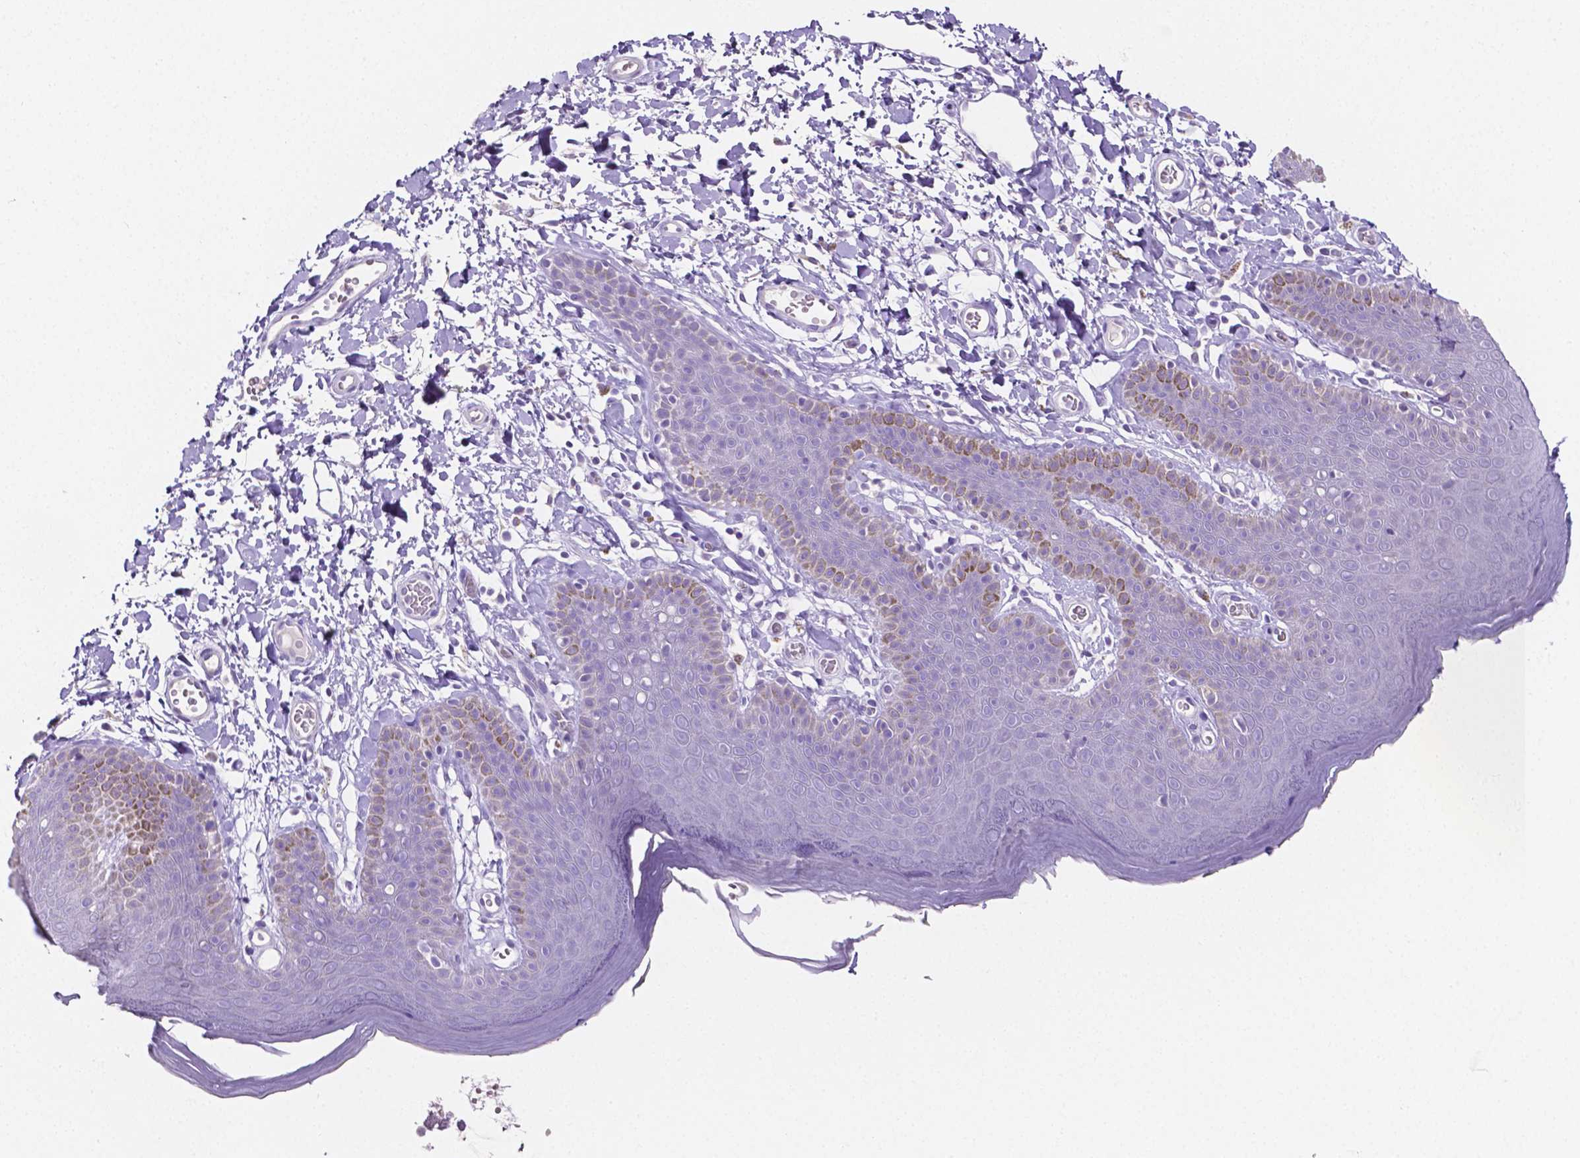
{"staining": {"intensity": "negative", "quantity": "none", "location": "none"}, "tissue": "skin", "cell_type": "Epidermal cells", "image_type": "normal", "snomed": [{"axis": "morphology", "description": "Normal tissue, NOS"}, {"axis": "topography", "description": "Anal"}], "caption": "The image demonstrates no significant staining in epidermal cells of skin. (DAB (3,3'-diaminobenzidine) immunohistochemistry (IHC) with hematoxylin counter stain).", "gene": "SLC22A2", "patient": {"sex": "male", "age": 53}}